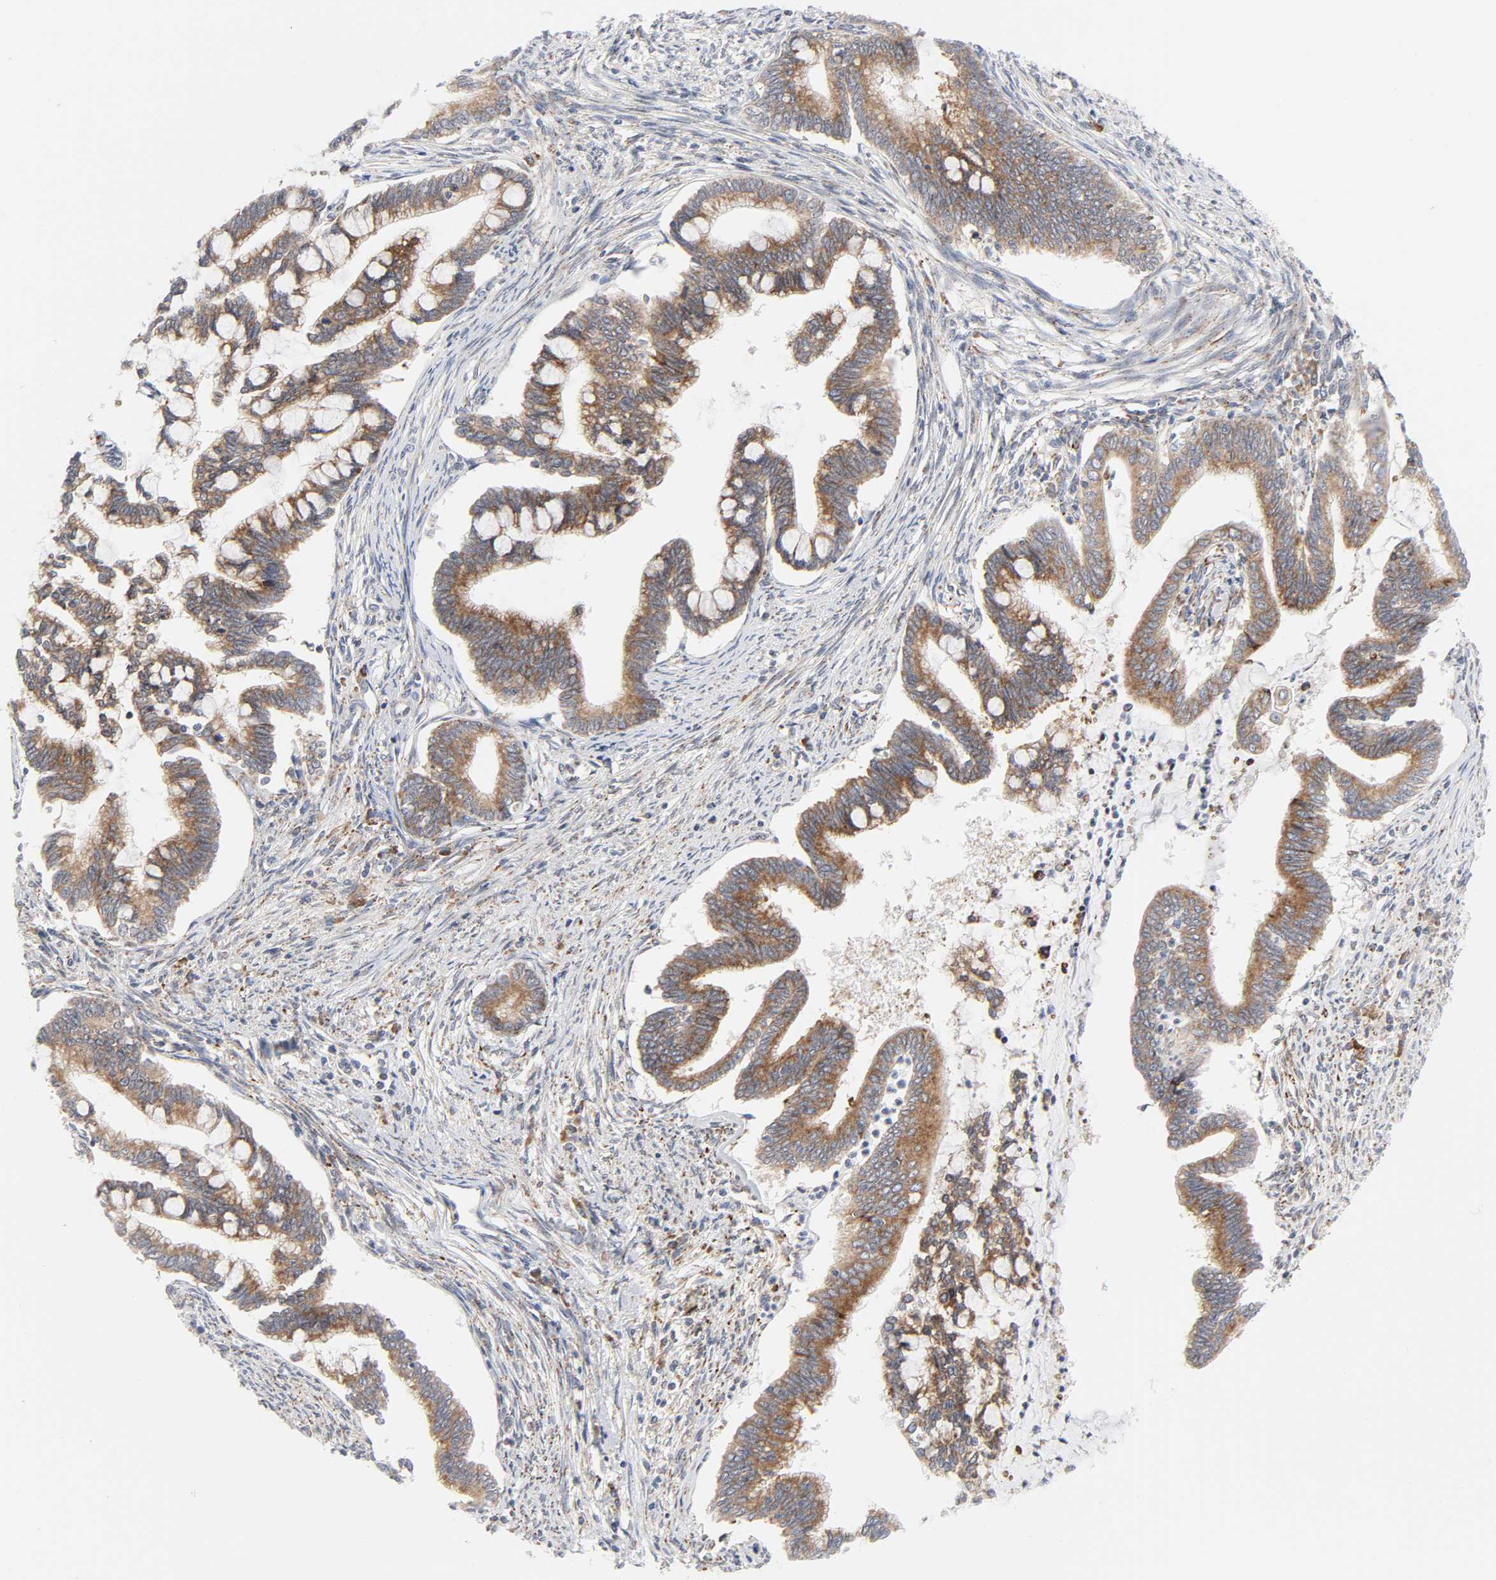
{"staining": {"intensity": "moderate", "quantity": ">75%", "location": "cytoplasmic/membranous"}, "tissue": "cervical cancer", "cell_type": "Tumor cells", "image_type": "cancer", "snomed": [{"axis": "morphology", "description": "Adenocarcinoma, NOS"}, {"axis": "topography", "description": "Cervix"}], "caption": "Protein analysis of cervical adenocarcinoma tissue exhibits moderate cytoplasmic/membranous expression in about >75% of tumor cells.", "gene": "LRP6", "patient": {"sex": "female", "age": 36}}